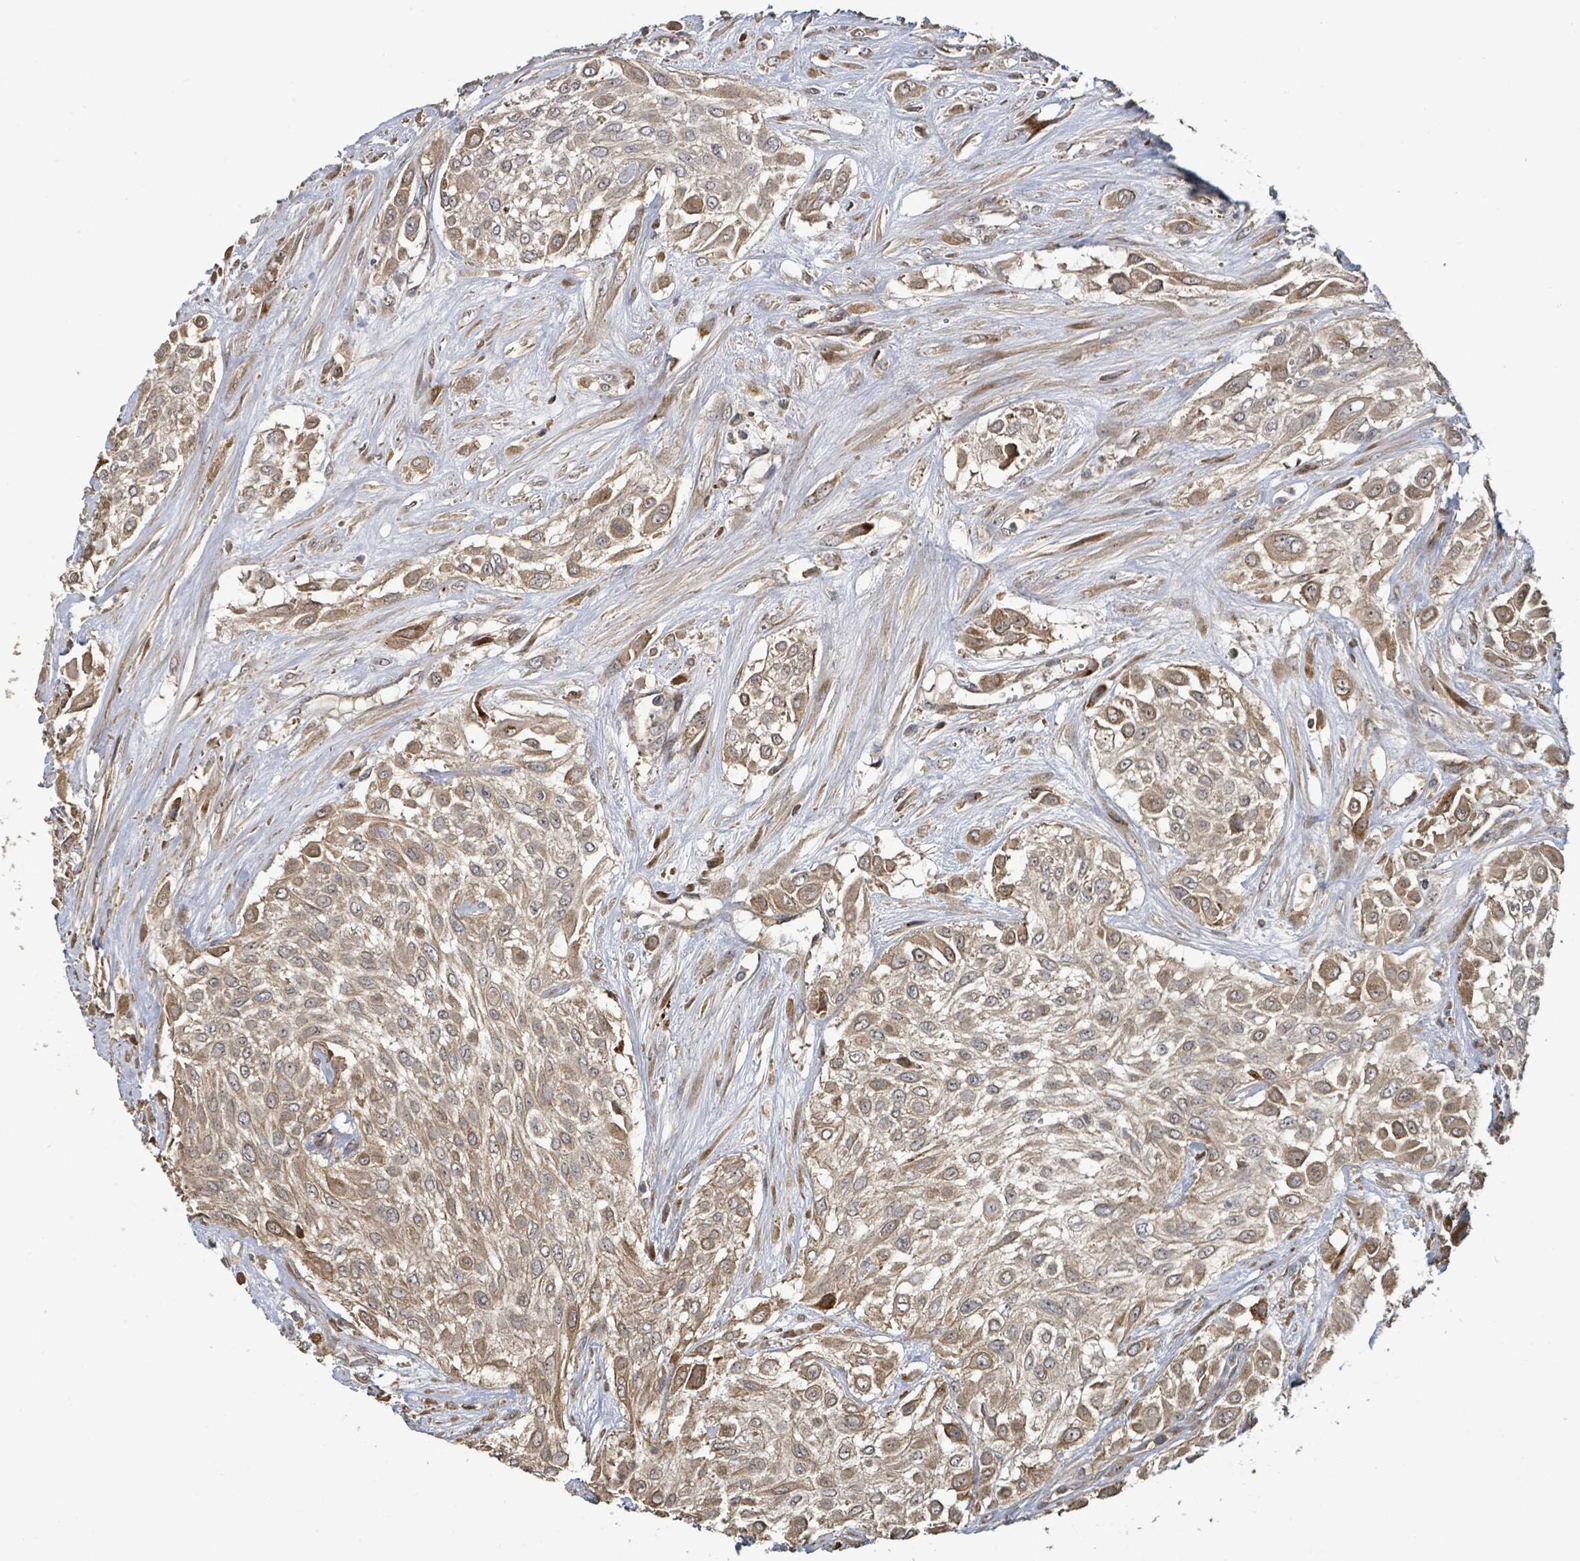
{"staining": {"intensity": "moderate", "quantity": ">75%", "location": "cytoplasmic/membranous"}, "tissue": "urothelial cancer", "cell_type": "Tumor cells", "image_type": "cancer", "snomed": [{"axis": "morphology", "description": "Urothelial carcinoma, High grade"}, {"axis": "topography", "description": "Urinary bladder"}], "caption": "A histopathology image showing moderate cytoplasmic/membranous positivity in about >75% of tumor cells in urothelial cancer, as visualized by brown immunohistochemical staining.", "gene": "STARD4", "patient": {"sex": "male", "age": 57}}